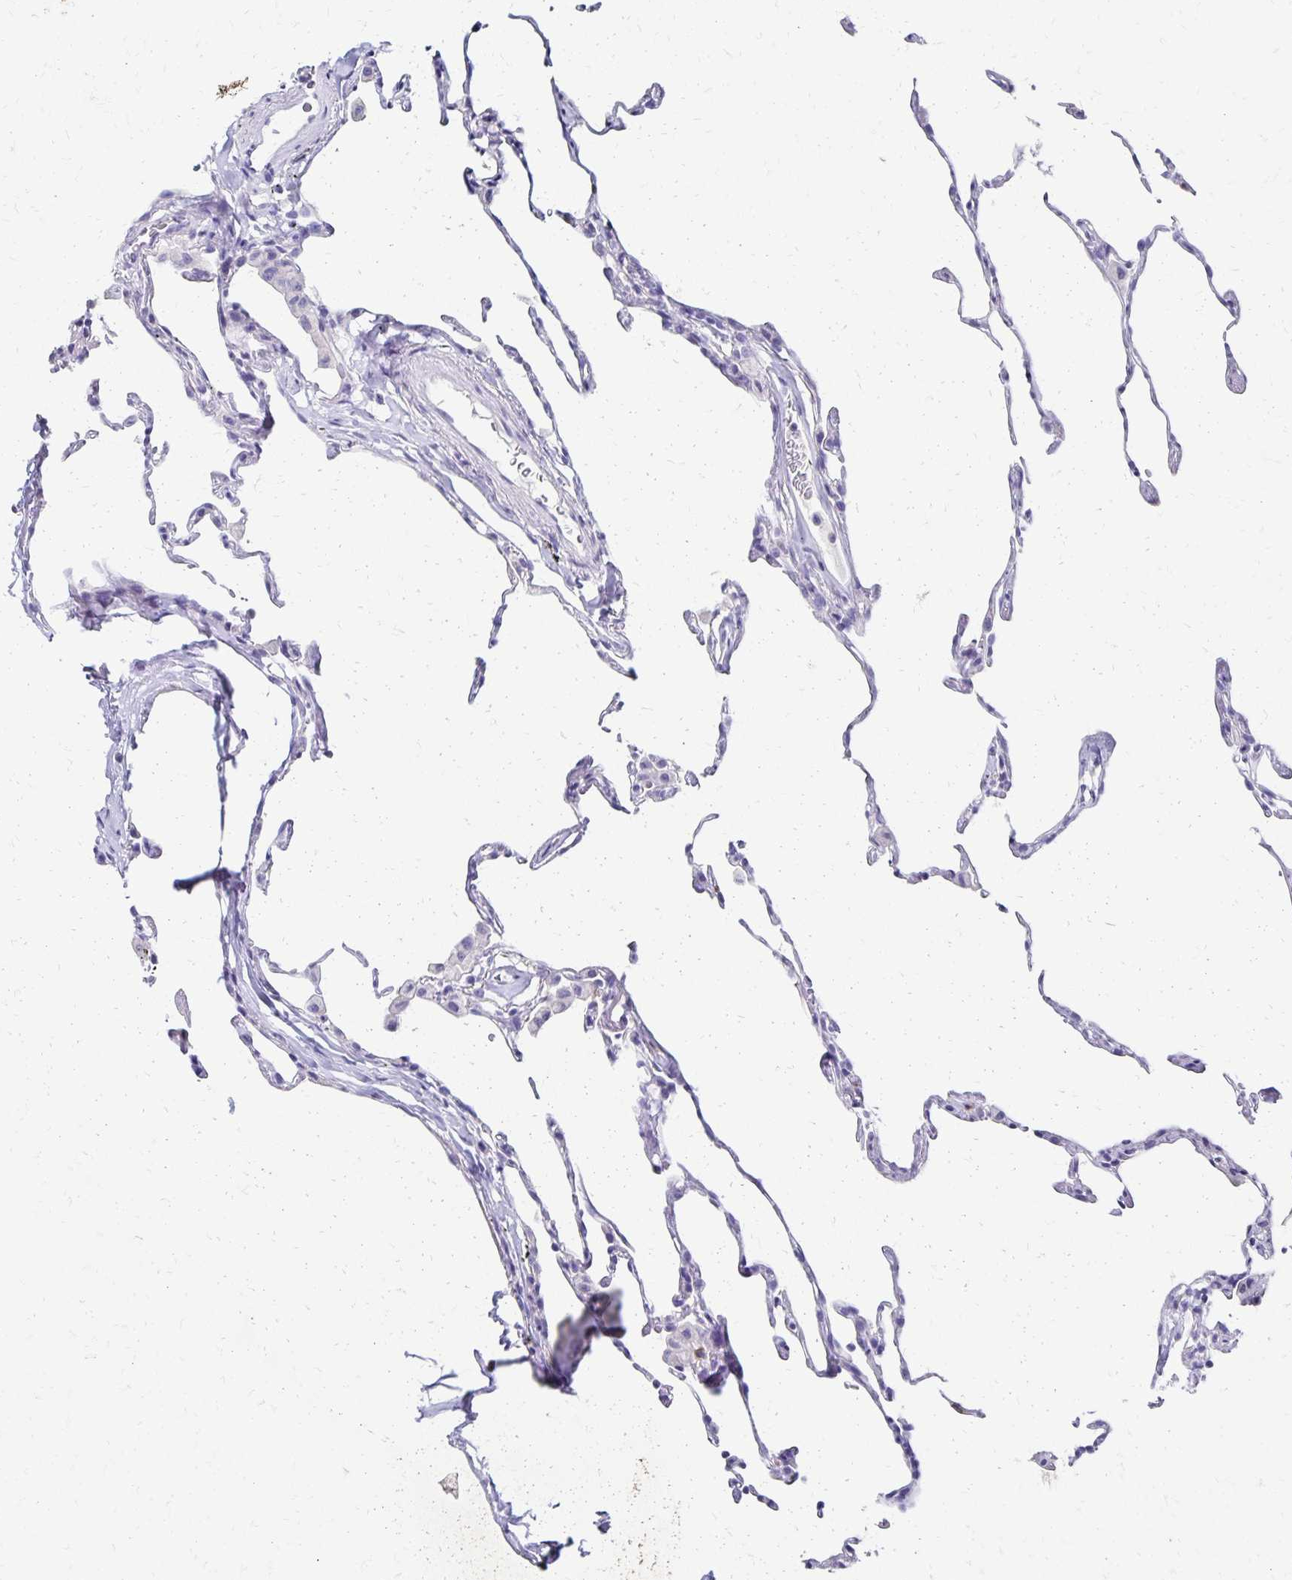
{"staining": {"intensity": "negative", "quantity": "none", "location": "none"}, "tissue": "lung", "cell_type": "Alveolar cells", "image_type": "normal", "snomed": [{"axis": "morphology", "description": "Normal tissue, NOS"}, {"axis": "topography", "description": "Lung"}], "caption": "This is a histopathology image of immunohistochemistry staining of unremarkable lung, which shows no staining in alveolar cells.", "gene": "DYNLT4", "patient": {"sex": "female", "age": 57}}